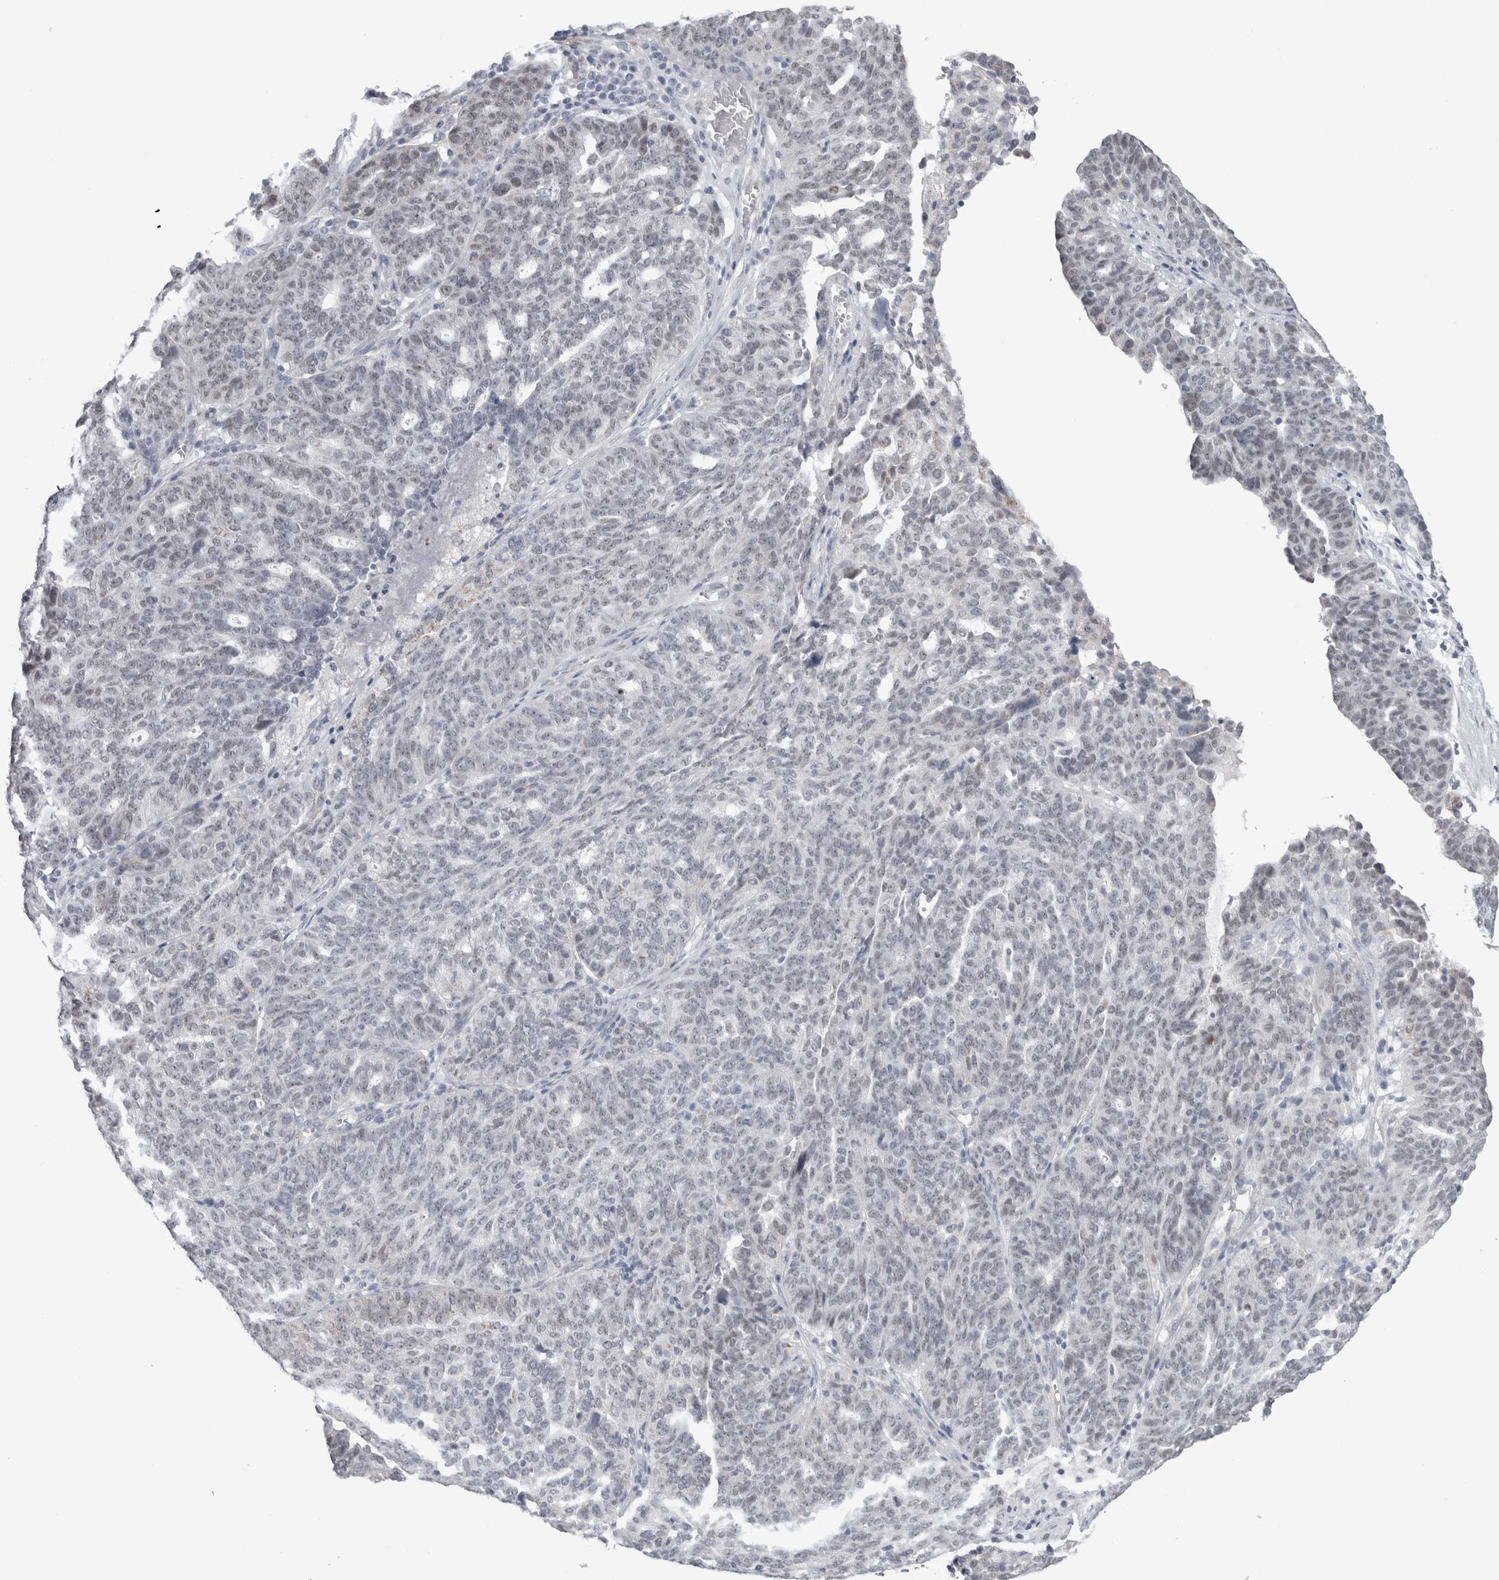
{"staining": {"intensity": "weak", "quantity": "<25%", "location": "cytoplasmic/membranous"}, "tissue": "ovarian cancer", "cell_type": "Tumor cells", "image_type": "cancer", "snomed": [{"axis": "morphology", "description": "Cystadenocarcinoma, serous, NOS"}, {"axis": "topography", "description": "Ovary"}], "caption": "DAB immunohistochemical staining of ovarian cancer demonstrates no significant expression in tumor cells.", "gene": "PLIN1", "patient": {"sex": "female", "age": 59}}